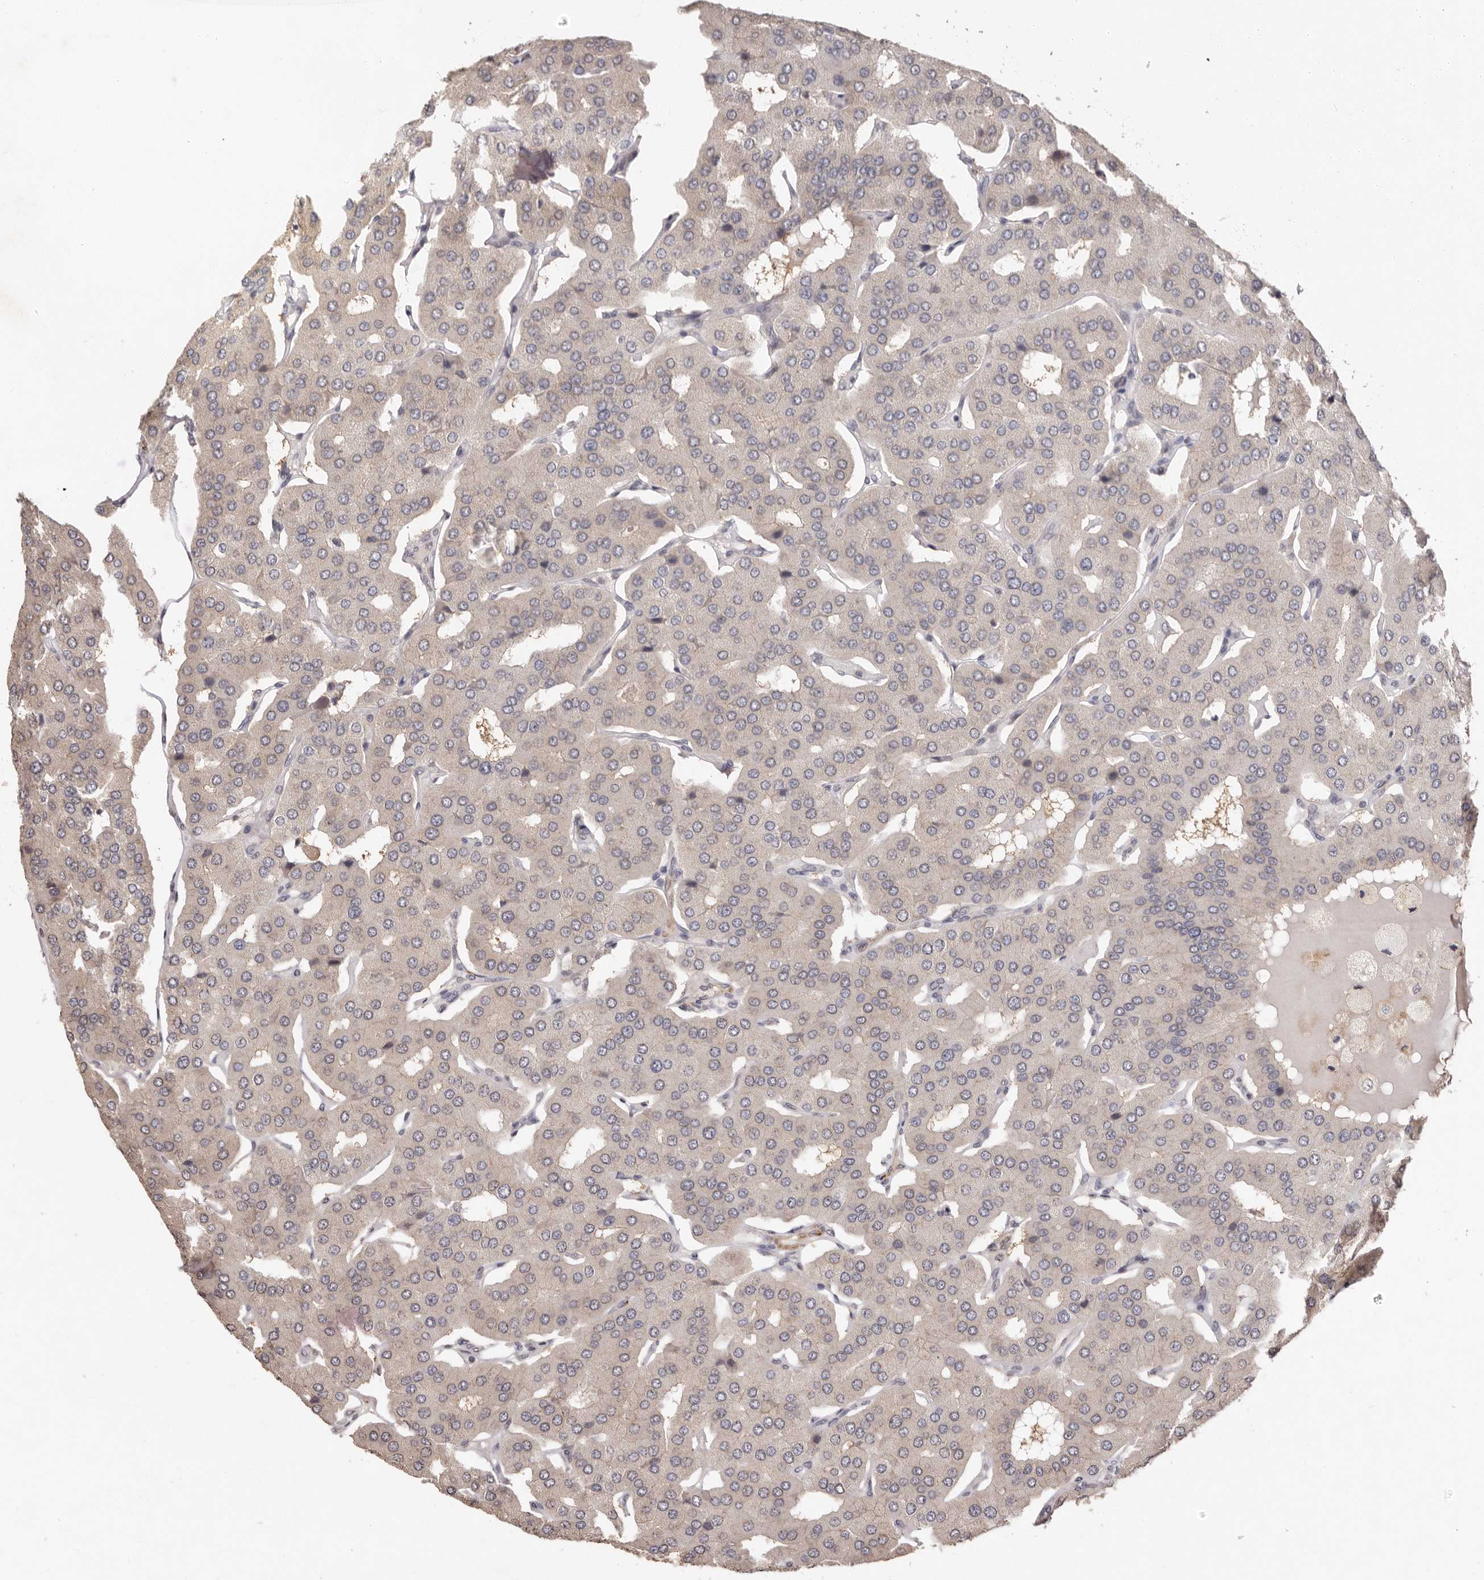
{"staining": {"intensity": "weak", "quantity": "25%-75%", "location": "cytoplasmic/membranous"}, "tissue": "parathyroid gland", "cell_type": "Glandular cells", "image_type": "normal", "snomed": [{"axis": "morphology", "description": "Normal tissue, NOS"}, {"axis": "morphology", "description": "Adenoma, NOS"}, {"axis": "topography", "description": "Parathyroid gland"}], "caption": "Glandular cells show low levels of weak cytoplasmic/membranous expression in approximately 25%-75% of cells in unremarkable parathyroid gland.", "gene": "SULT1E1", "patient": {"sex": "female", "age": 86}}